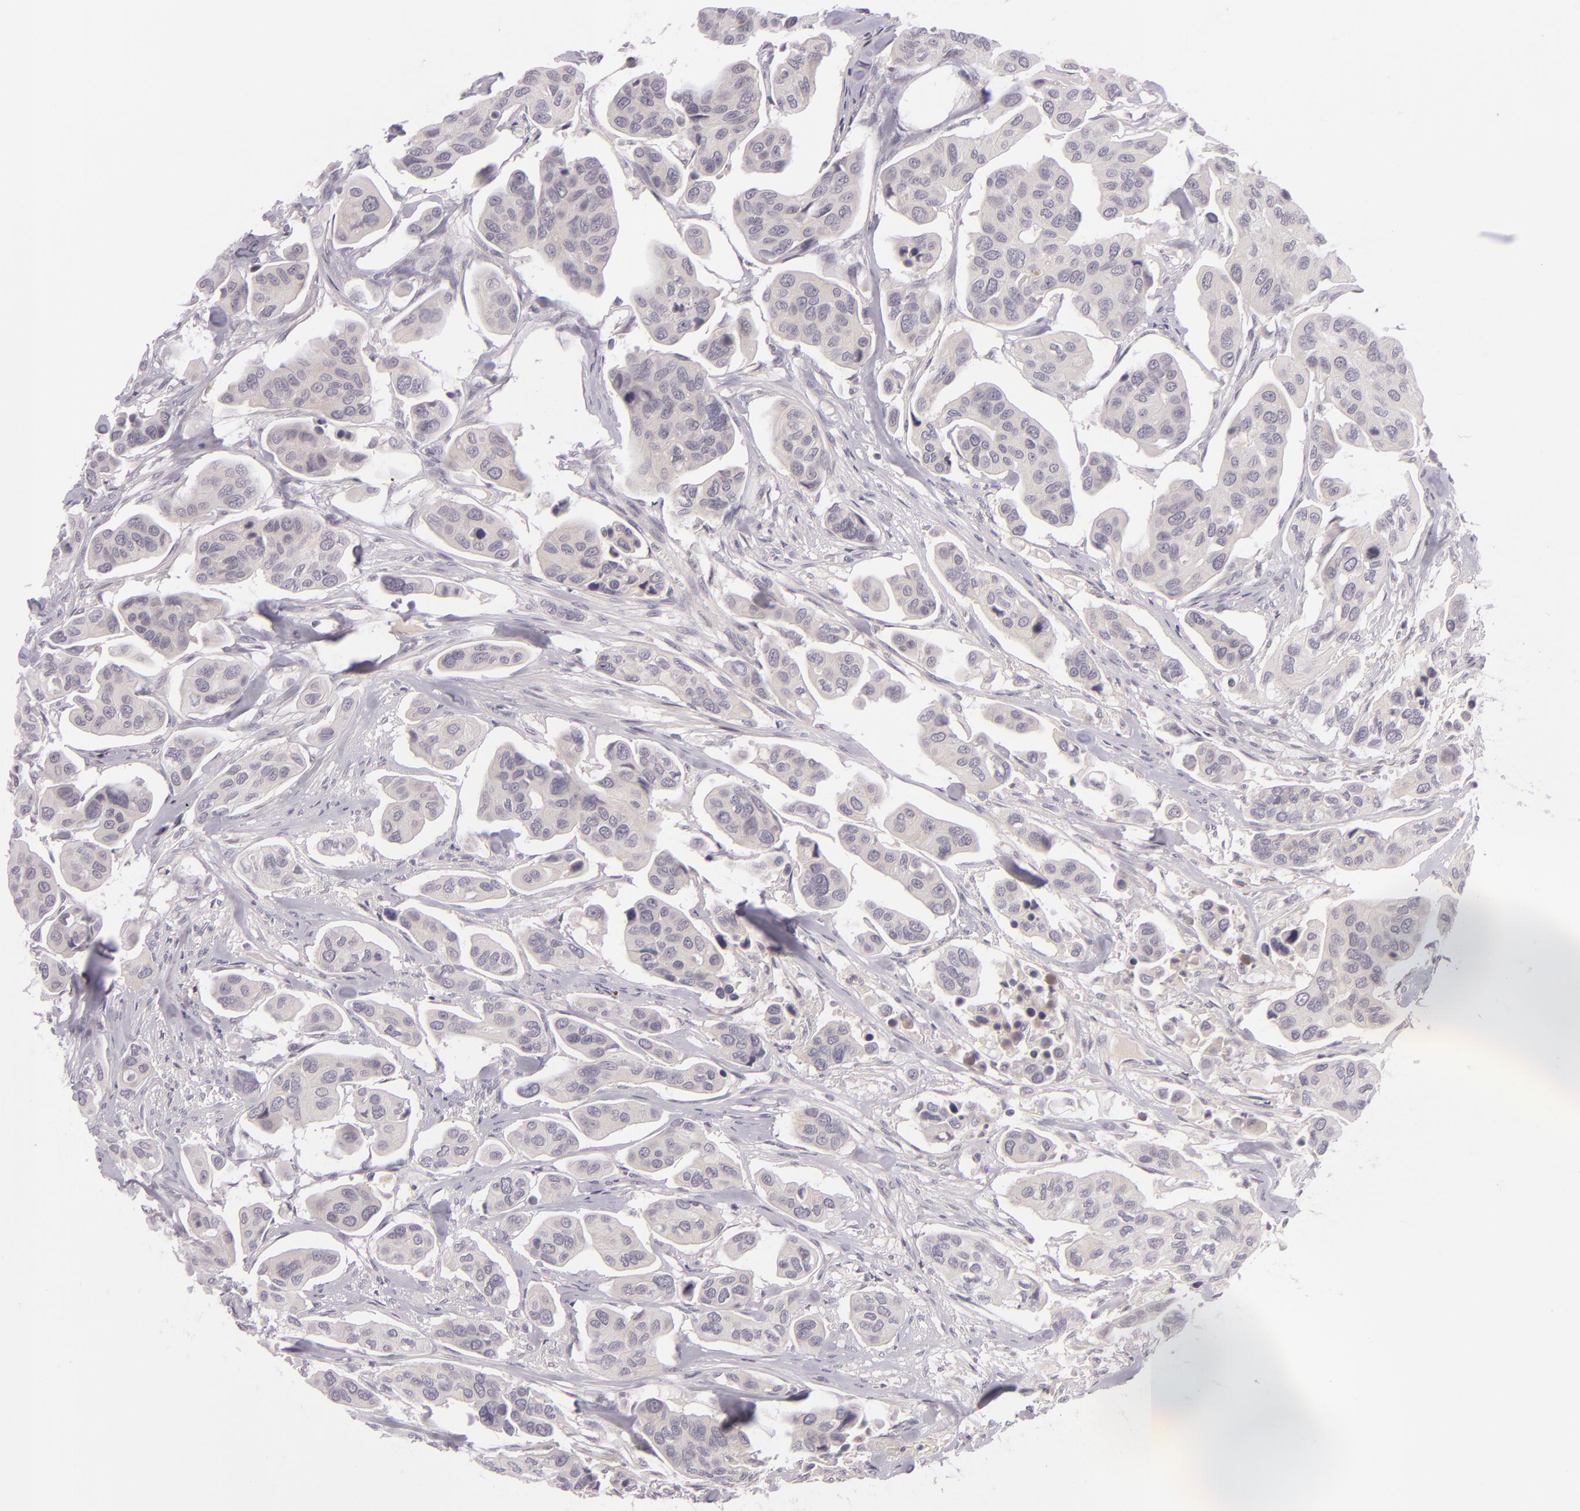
{"staining": {"intensity": "negative", "quantity": "none", "location": "none"}, "tissue": "urothelial cancer", "cell_type": "Tumor cells", "image_type": "cancer", "snomed": [{"axis": "morphology", "description": "Adenocarcinoma, NOS"}, {"axis": "topography", "description": "Urinary bladder"}], "caption": "A photomicrograph of urothelial cancer stained for a protein displays no brown staining in tumor cells.", "gene": "DAG1", "patient": {"sex": "male", "age": 61}}